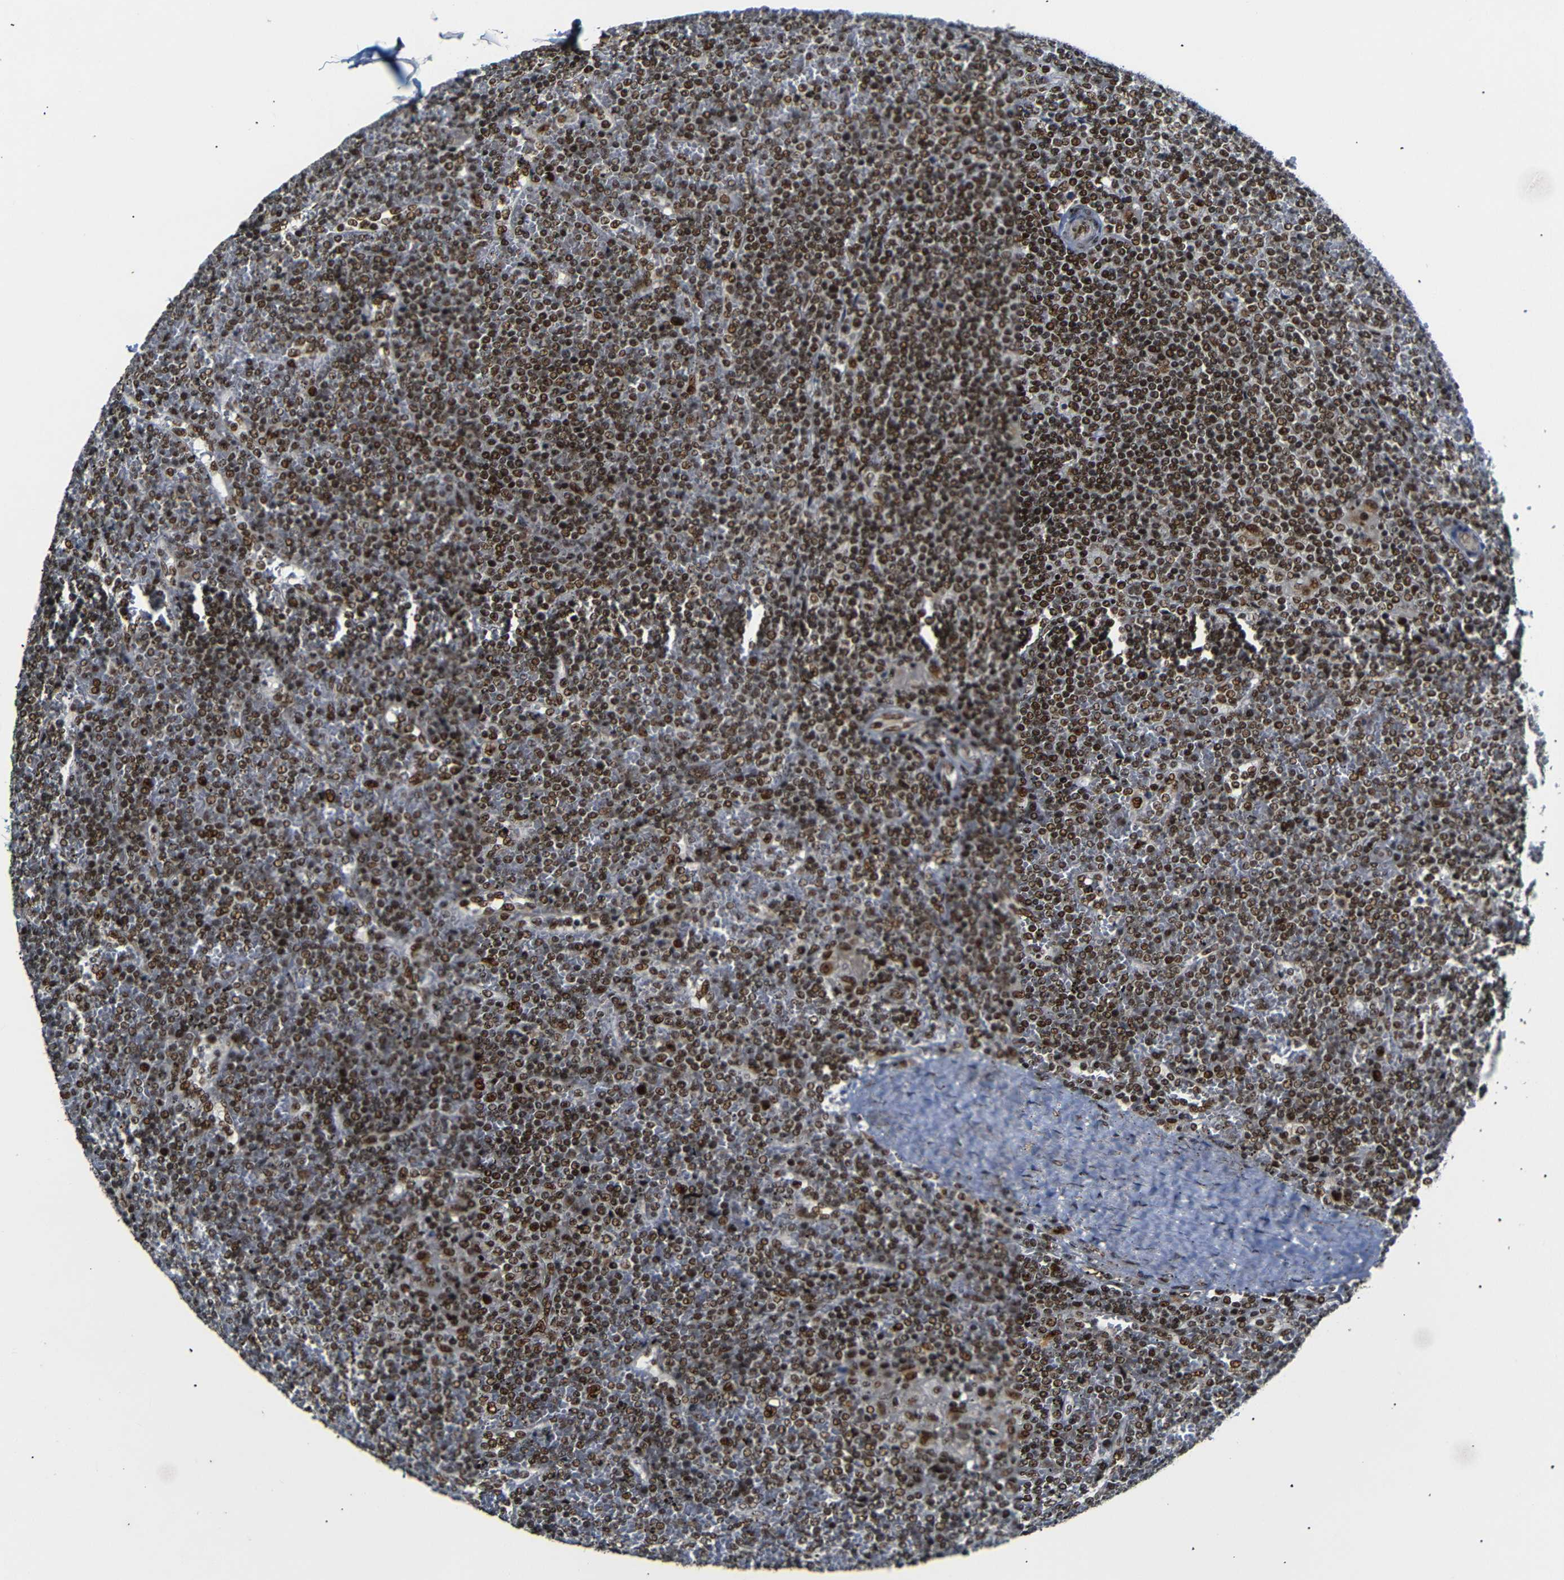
{"staining": {"intensity": "strong", "quantity": ">75%", "location": "nuclear"}, "tissue": "lymphoma", "cell_type": "Tumor cells", "image_type": "cancer", "snomed": [{"axis": "morphology", "description": "Malignant lymphoma, non-Hodgkin's type, Low grade"}, {"axis": "topography", "description": "Spleen"}], "caption": "Tumor cells demonstrate strong nuclear expression in approximately >75% of cells in malignant lymphoma, non-Hodgkin's type (low-grade).", "gene": "SETDB2", "patient": {"sex": "female", "age": 19}}